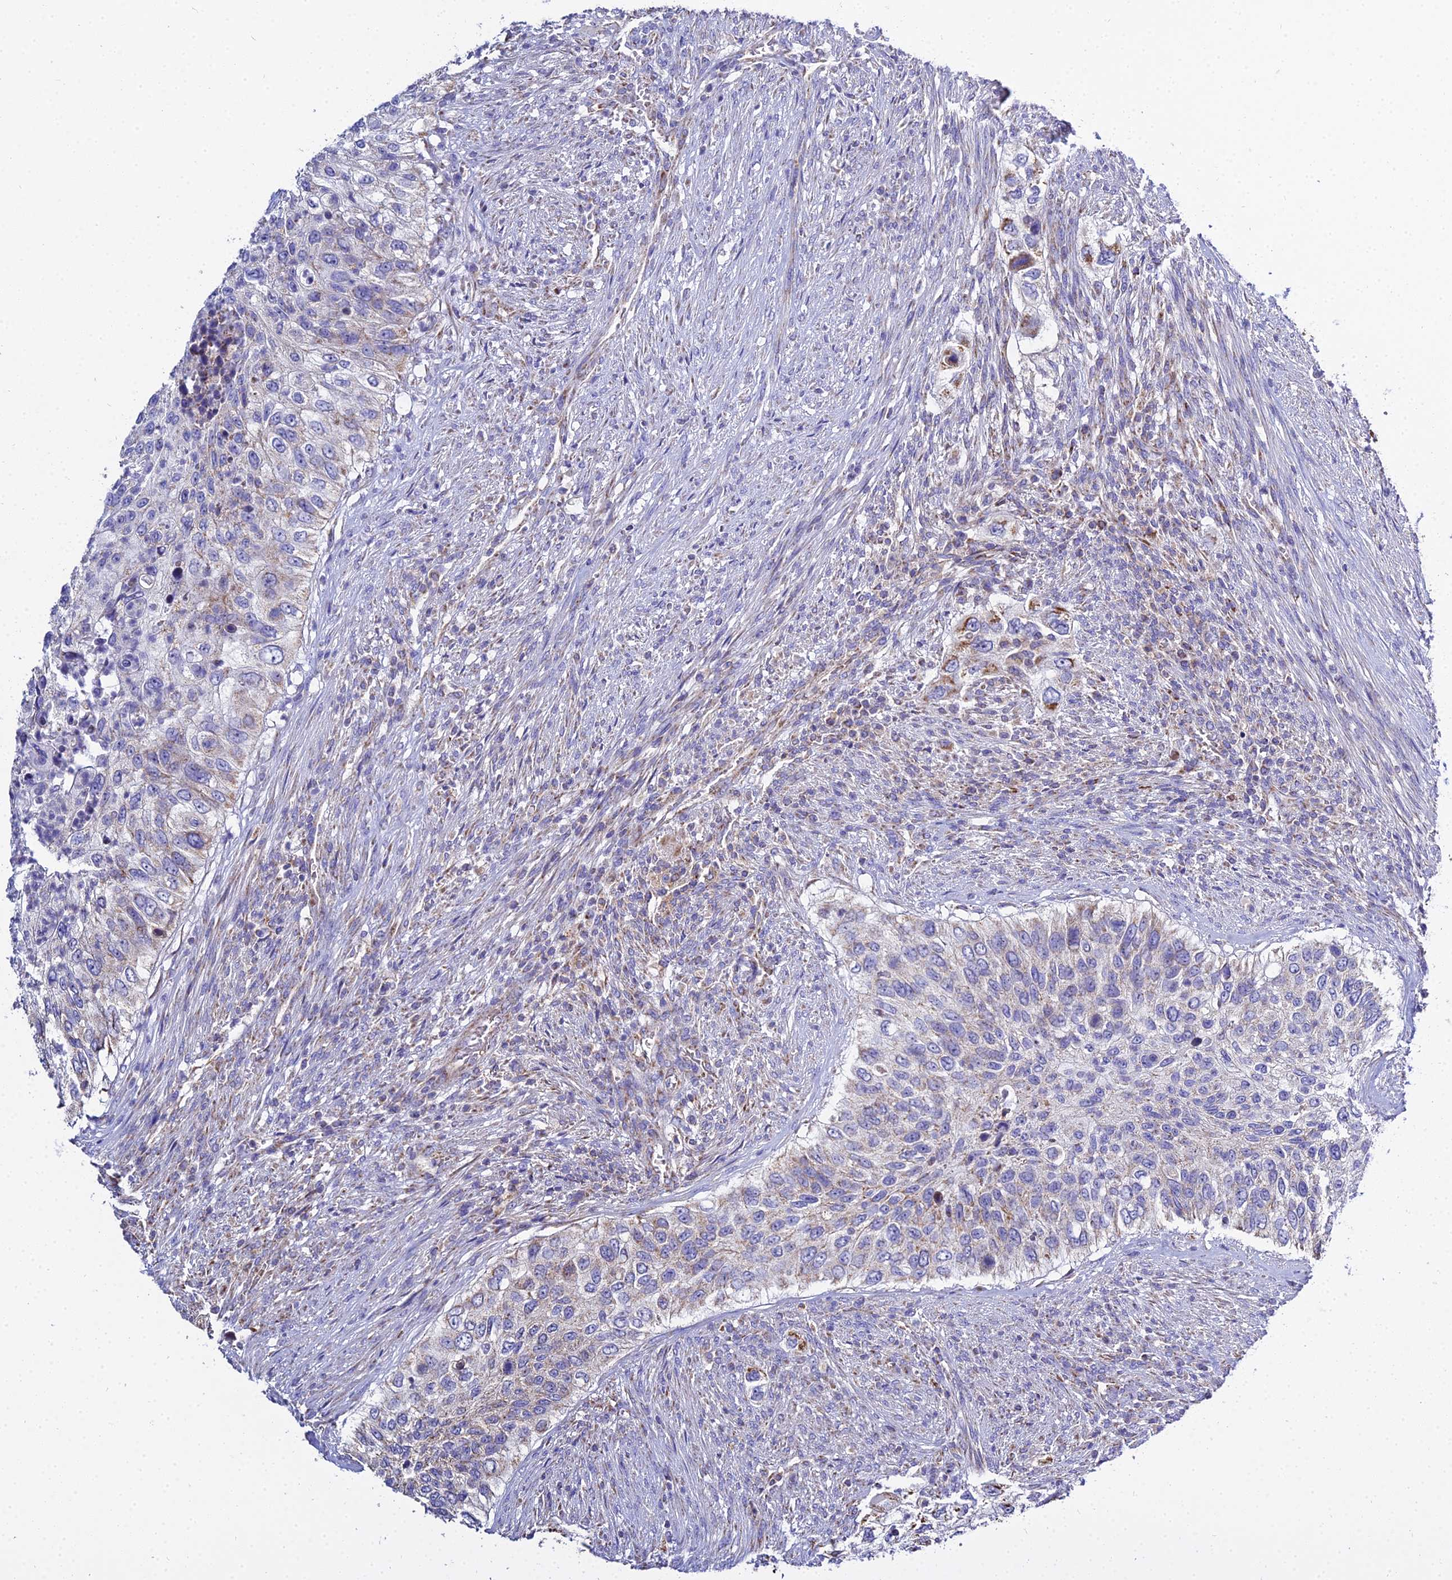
{"staining": {"intensity": "weak", "quantity": "<25%", "location": "cytoplasmic/membranous"}, "tissue": "urothelial cancer", "cell_type": "Tumor cells", "image_type": "cancer", "snomed": [{"axis": "morphology", "description": "Urothelial carcinoma, High grade"}, {"axis": "topography", "description": "Urinary bladder"}], "caption": "High magnification brightfield microscopy of urothelial carcinoma (high-grade) stained with DAB (3,3'-diaminobenzidine) (brown) and counterstained with hematoxylin (blue): tumor cells show no significant positivity.", "gene": "TYW5", "patient": {"sex": "female", "age": 60}}